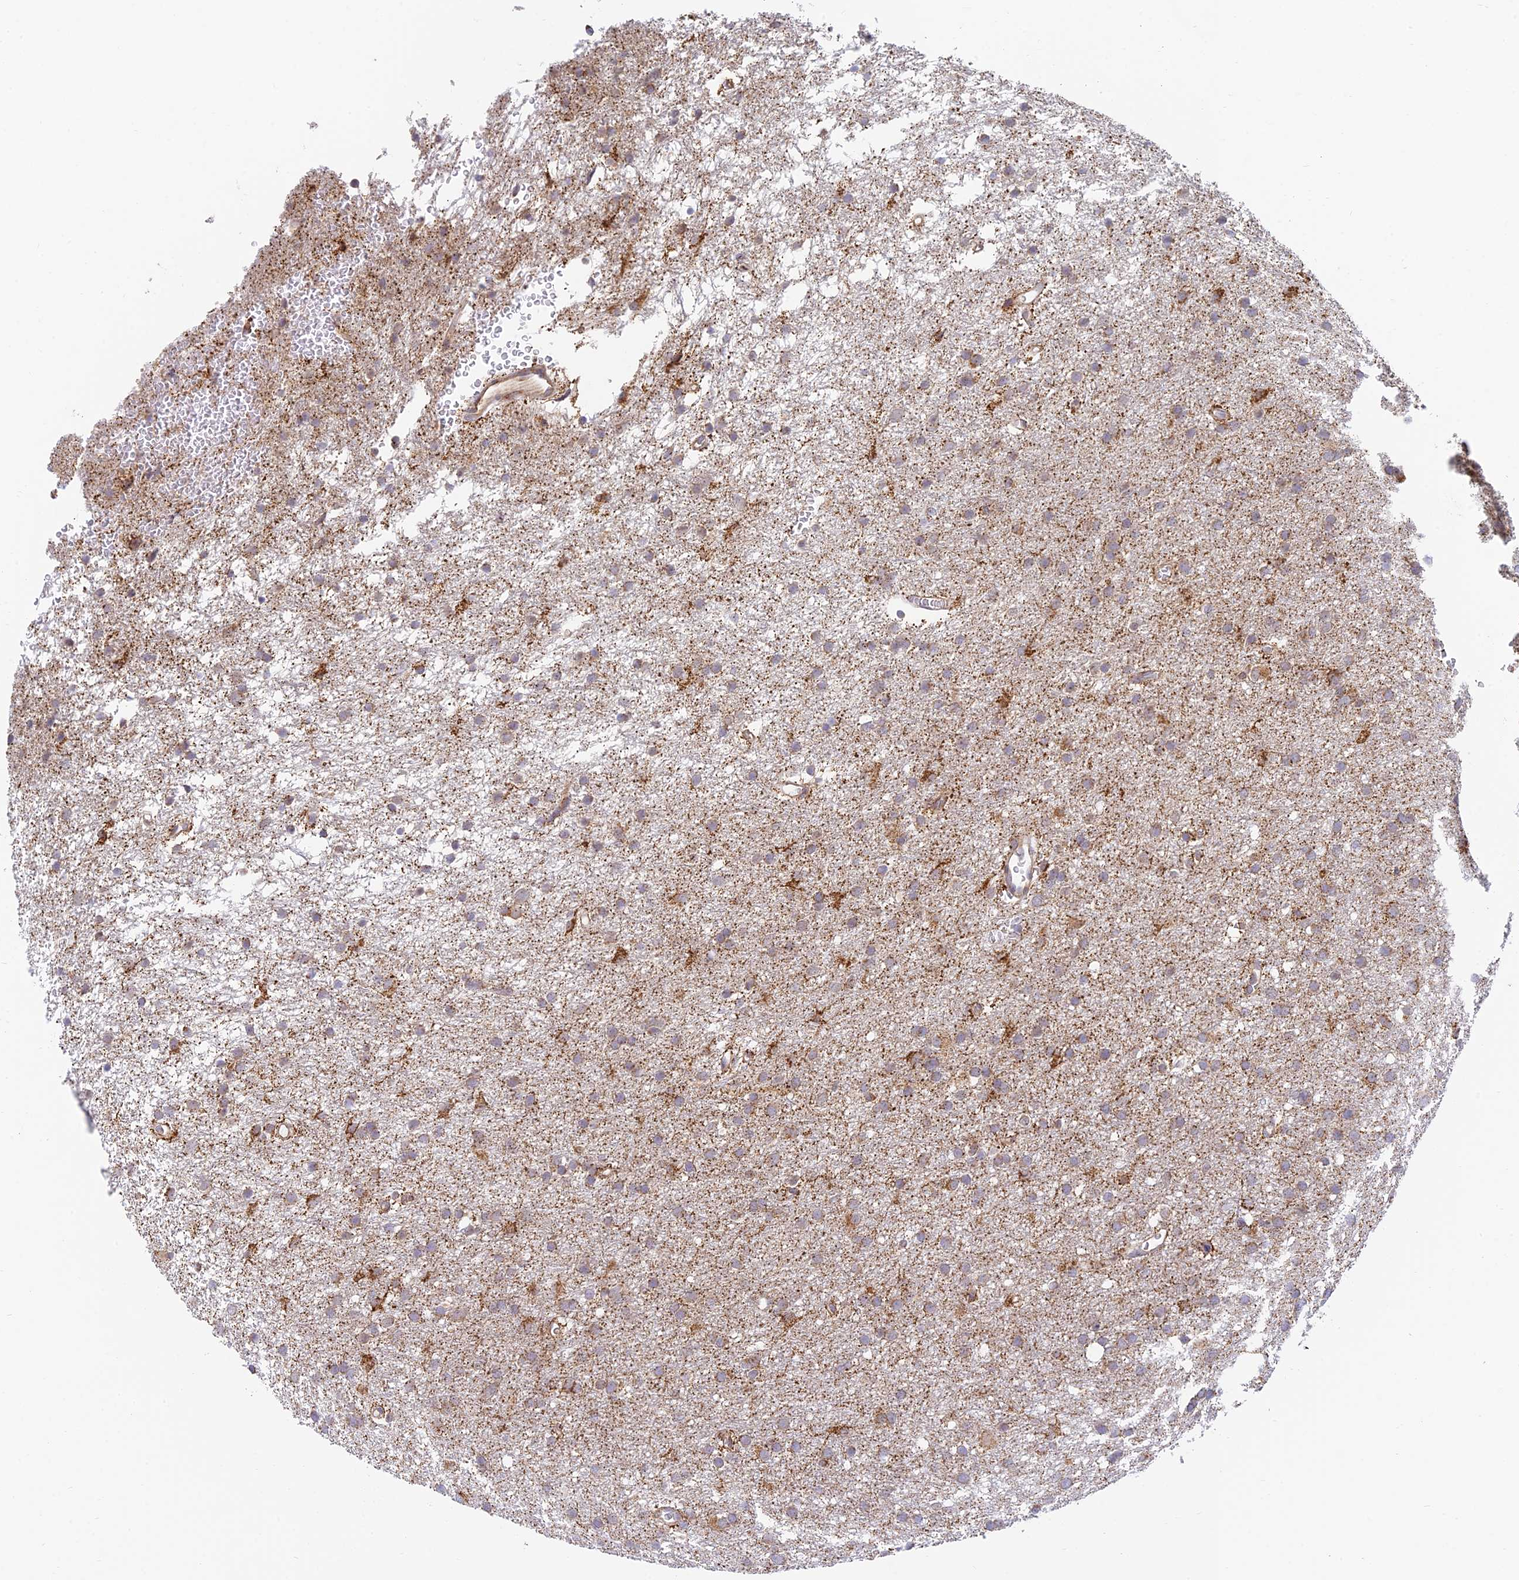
{"staining": {"intensity": "moderate", "quantity": ">75%", "location": "cytoplasmic/membranous"}, "tissue": "glioma", "cell_type": "Tumor cells", "image_type": "cancer", "snomed": [{"axis": "morphology", "description": "Glioma, malignant, High grade"}, {"axis": "topography", "description": "Cerebral cortex"}], "caption": "High-grade glioma (malignant) stained with a brown dye exhibits moderate cytoplasmic/membranous positive positivity in about >75% of tumor cells.", "gene": "HOOK2", "patient": {"sex": "female", "age": 36}}